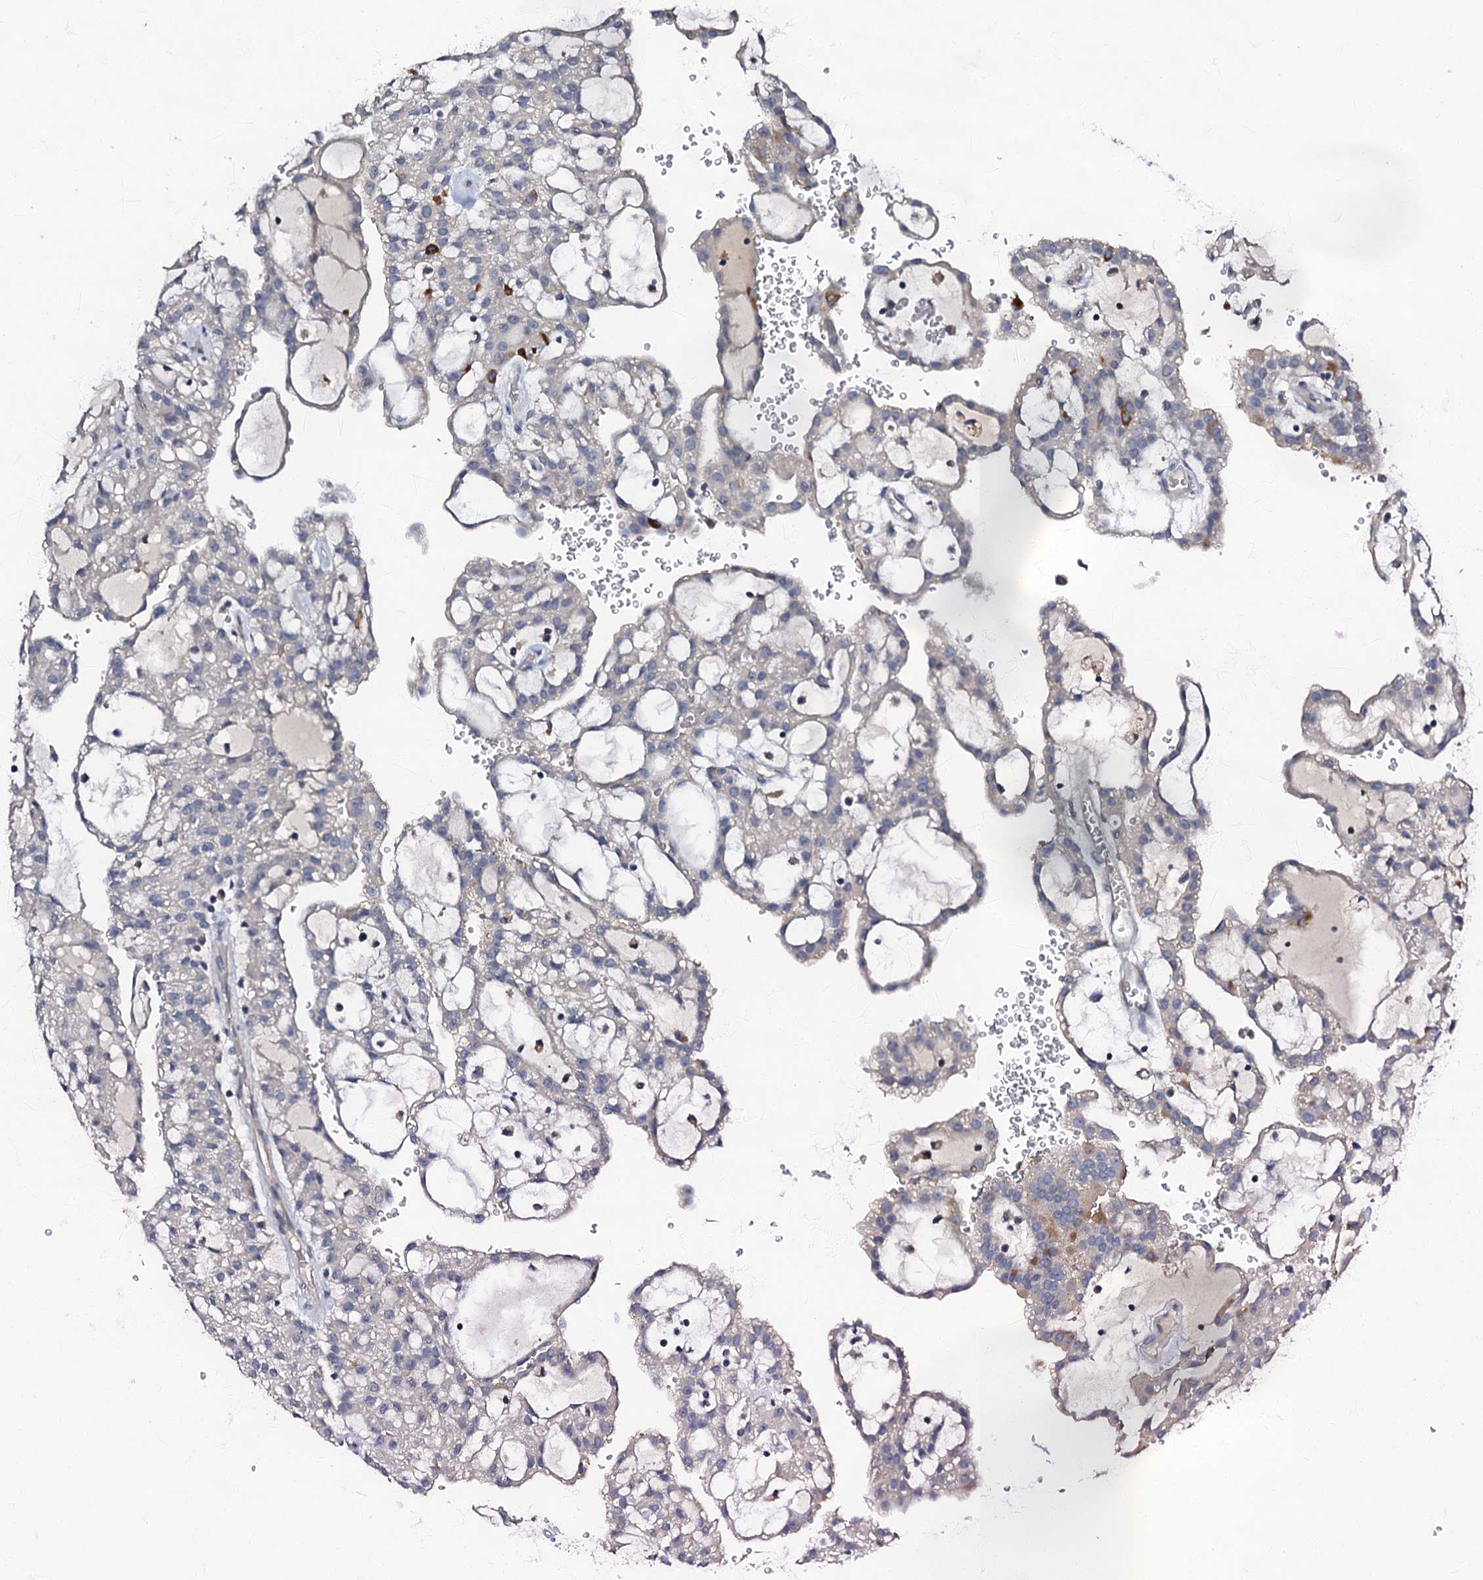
{"staining": {"intensity": "negative", "quantity": "none", "location": "none"}, "tissue": "renal cancer", "cell_type": "Tumor cells", "image_type": "cancer", "snomed": [{"axis": "morphology", "description": "Adenocarcinoma, NOS"}, {"axis": "topography", "description": "Kidney"}], "caption": "A high-resolution histopathology image shows IHC staining of renal cancer (adenocarcinoma), which reveals no significant positivity in tumor cells. Nuclei are stained in blue.", "gene": "OLAH", "patient": {"sex": "male", "age": 63}}